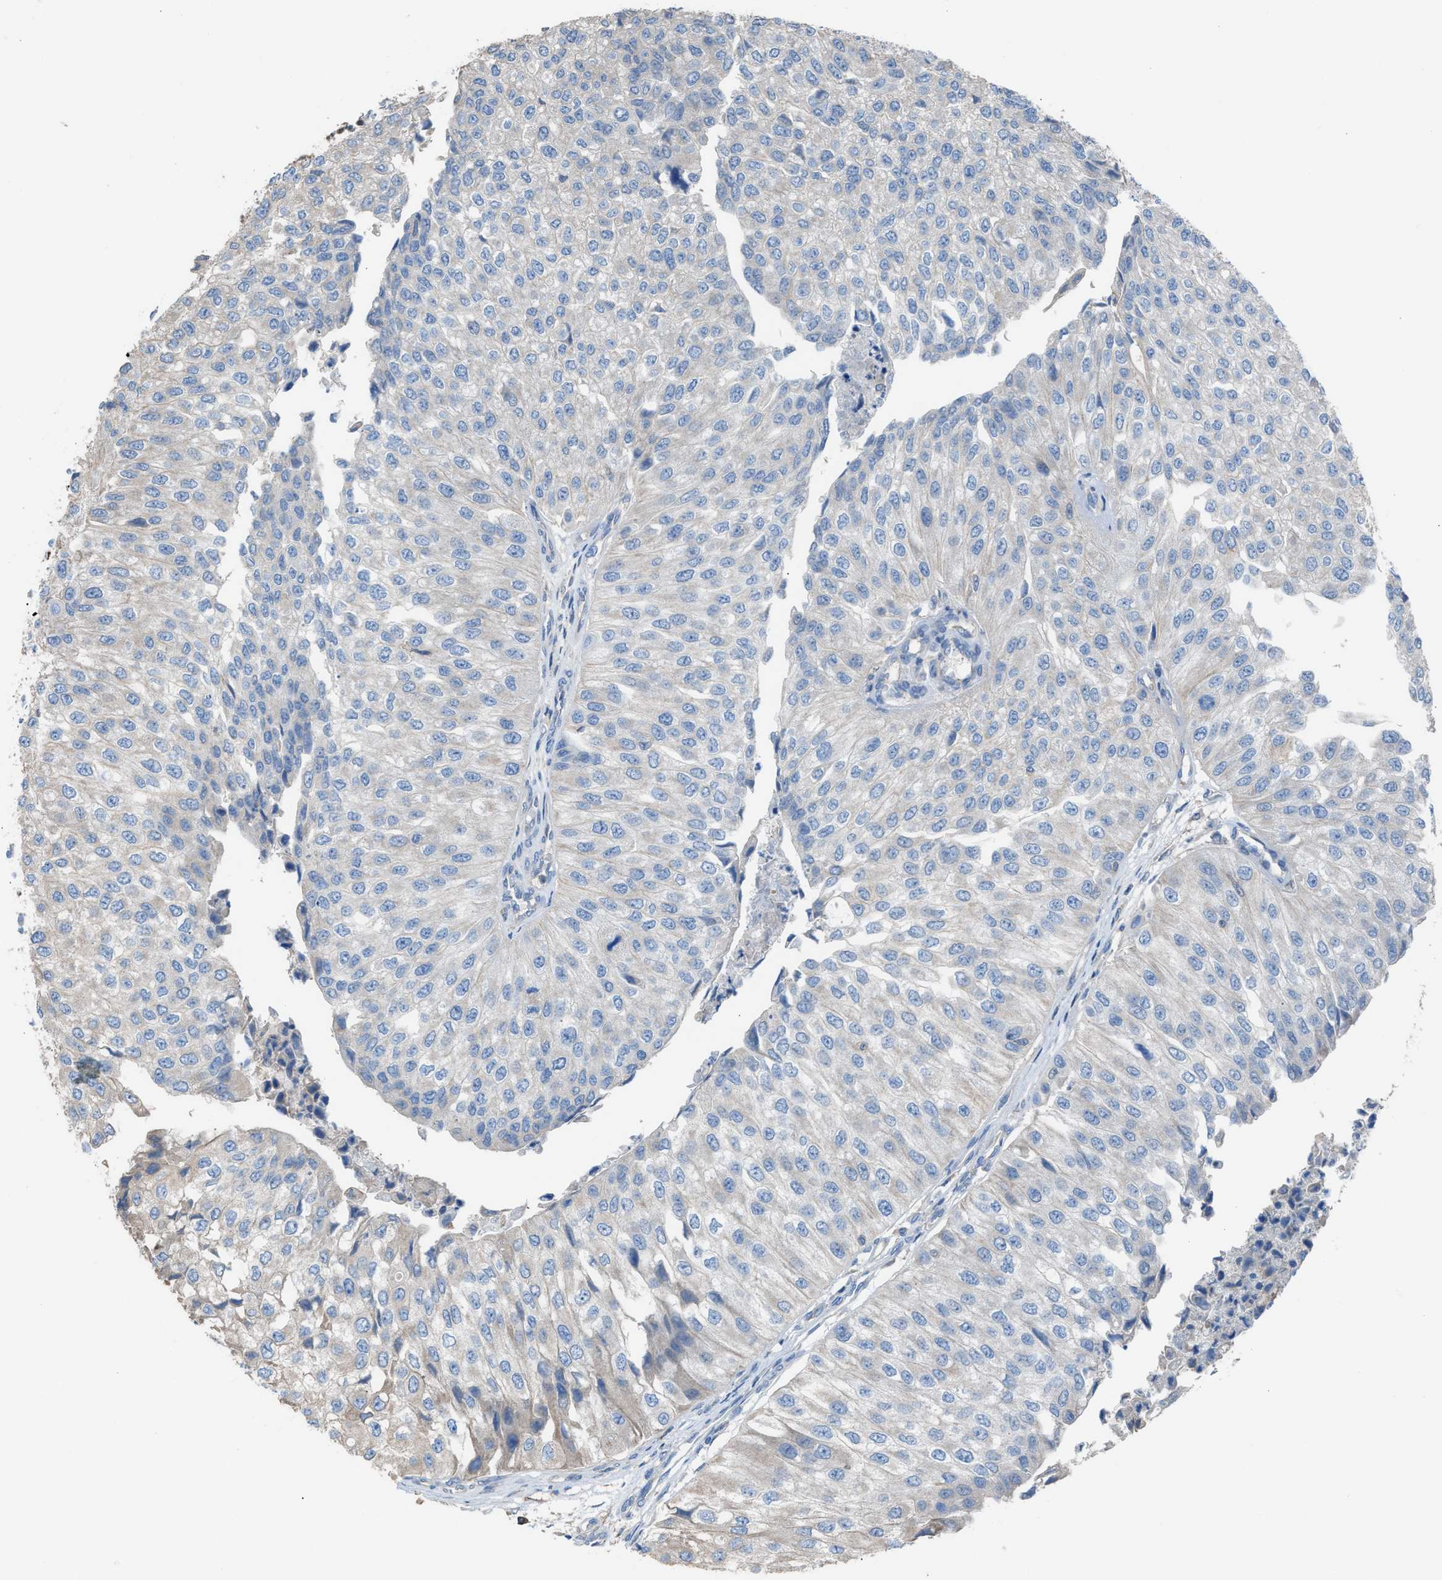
{"staining": {"intensity": "weak", "quantity": "<25%", "location": "cytoplasmic/membranous"}, "tissue": "urothelial cancer", "cell_type": "Tumor cells", "image_type": "cancer", "snomed": [{"axis": "morphology", "description": "Urothelial carcinoma, High grade"}, {"axis": "topography", "description": "Kidney"}, {"axis": "topography", "description": "Urinary bladder"}], "caption": "The IHC histopathology image has no significant staining in tumor cells of urothelial carcinoma (high-grade) tissue. (Brightfield microscopy of DAB (3,3'-diaminobenzidine) IHC at high magnification).", "gene": "NQO2", "patient": {"sex": "male", "age": 77}}